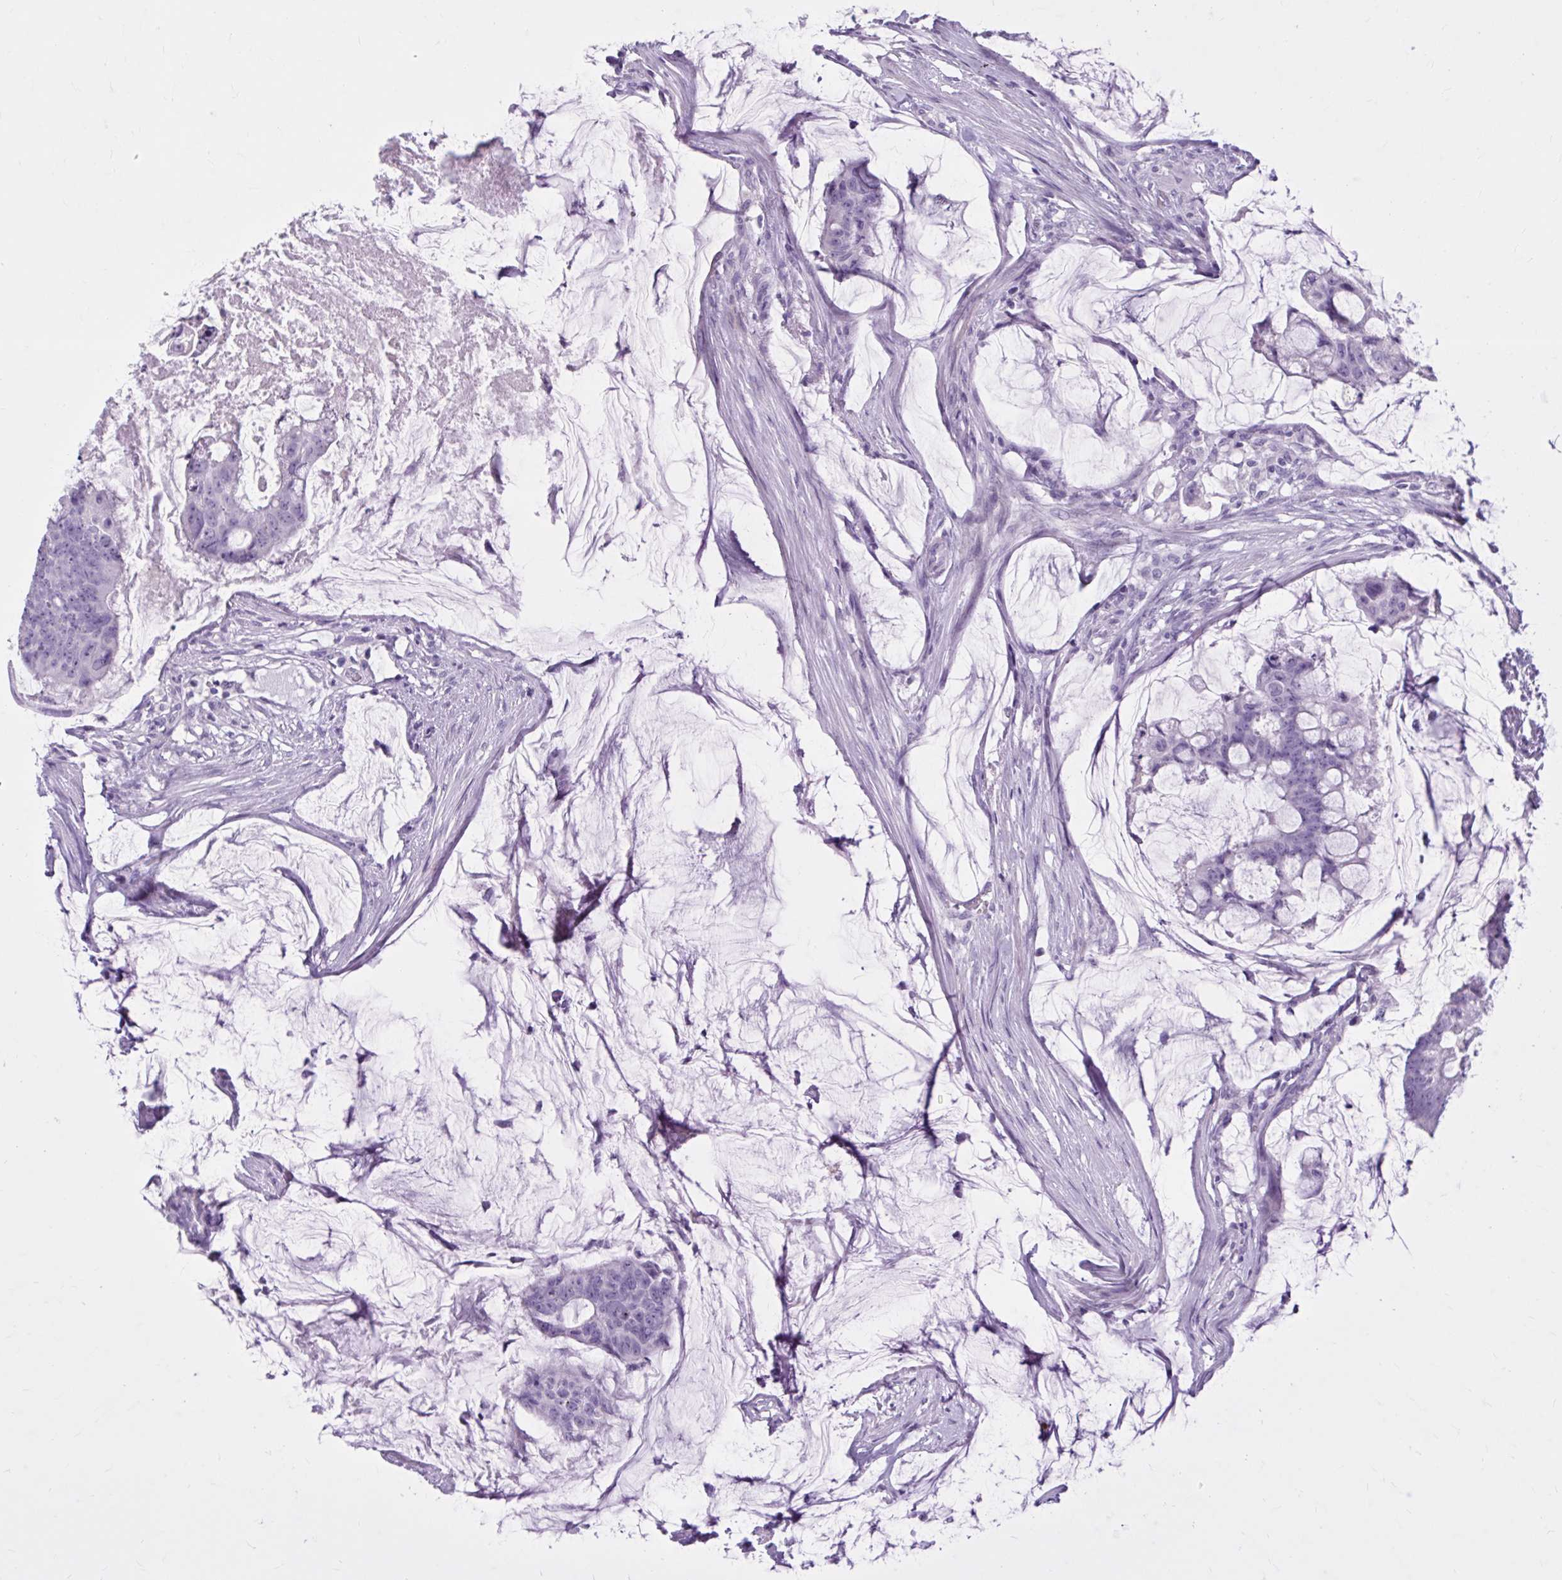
{"staining": {"intensity": "negative", "quantity": "none", "location": "none"}, "tissue": "colorectal cancer", "cell_type": "Tumor cells", "image_type": "cancer", "snomed": [{"axis": "morphology", "description": "Adenocarcinoma, NOS"}, {"axis": "topography", "description": "Colon"}], "caption": "IHC histopathology image of neoplastic tissue: colorectal cancer (adenocarcinoma) stained with DAB (3,3'-diaminobenzidine) exhibits no significant protein expression in tumor cells.", "gene": "OR4B1", "patient": {"sex": "male", "age": 62}}